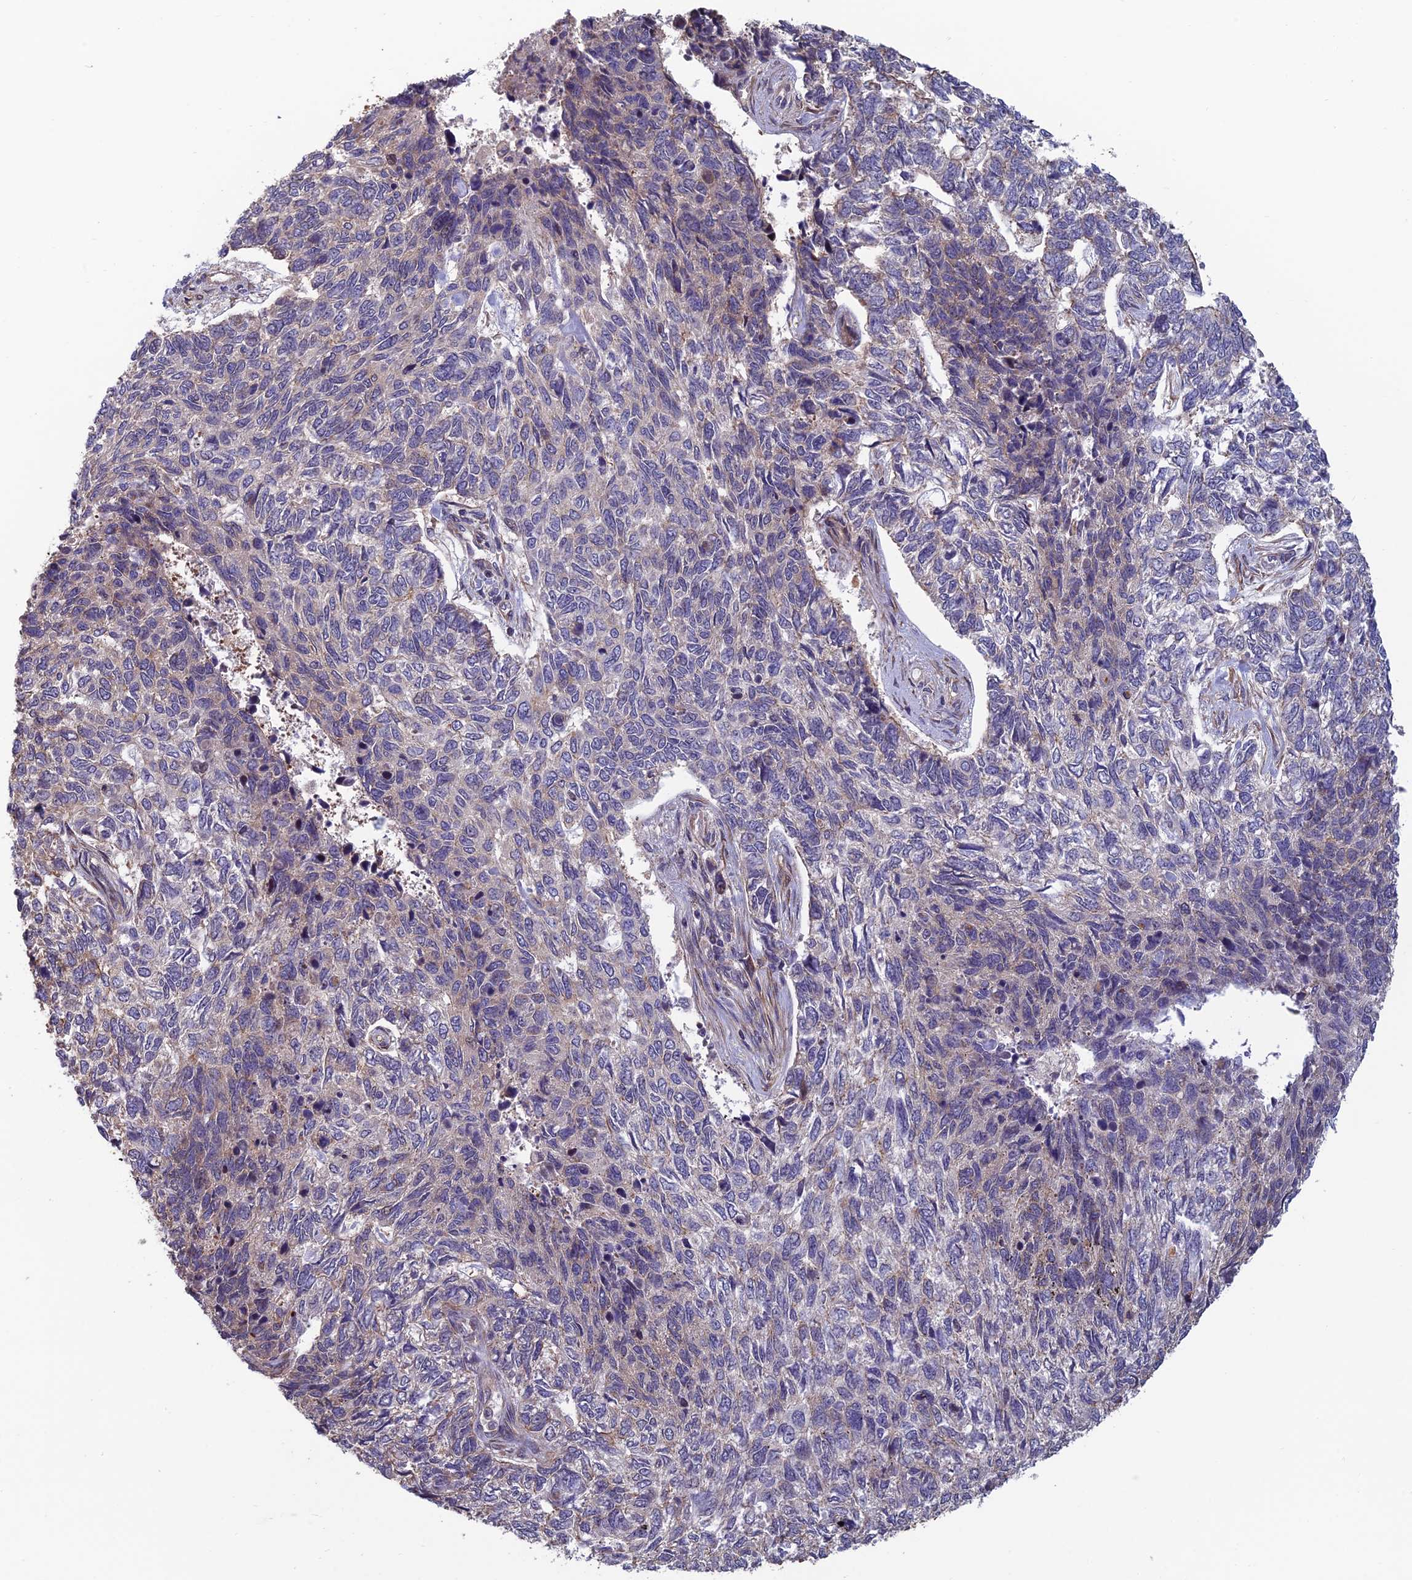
{"staining": {"intensity": "weak", "quantity": "<25%", "location": "cytoplasmic/membranous"}, "tissue": "skin cancer", "cell_type": "Tumor cells", "image_type": "cancer", "snomed": [{"axis": "morphology", "description": "Basal cell carcinoma"}, {"axis": "topography", "description": "Skin"}], "caption": "Immunohistochemistry of skin cancer shows no positivity in tumor cells.", "gene": "CCDC183", "patient": {"sex": "female", "age": 65}}